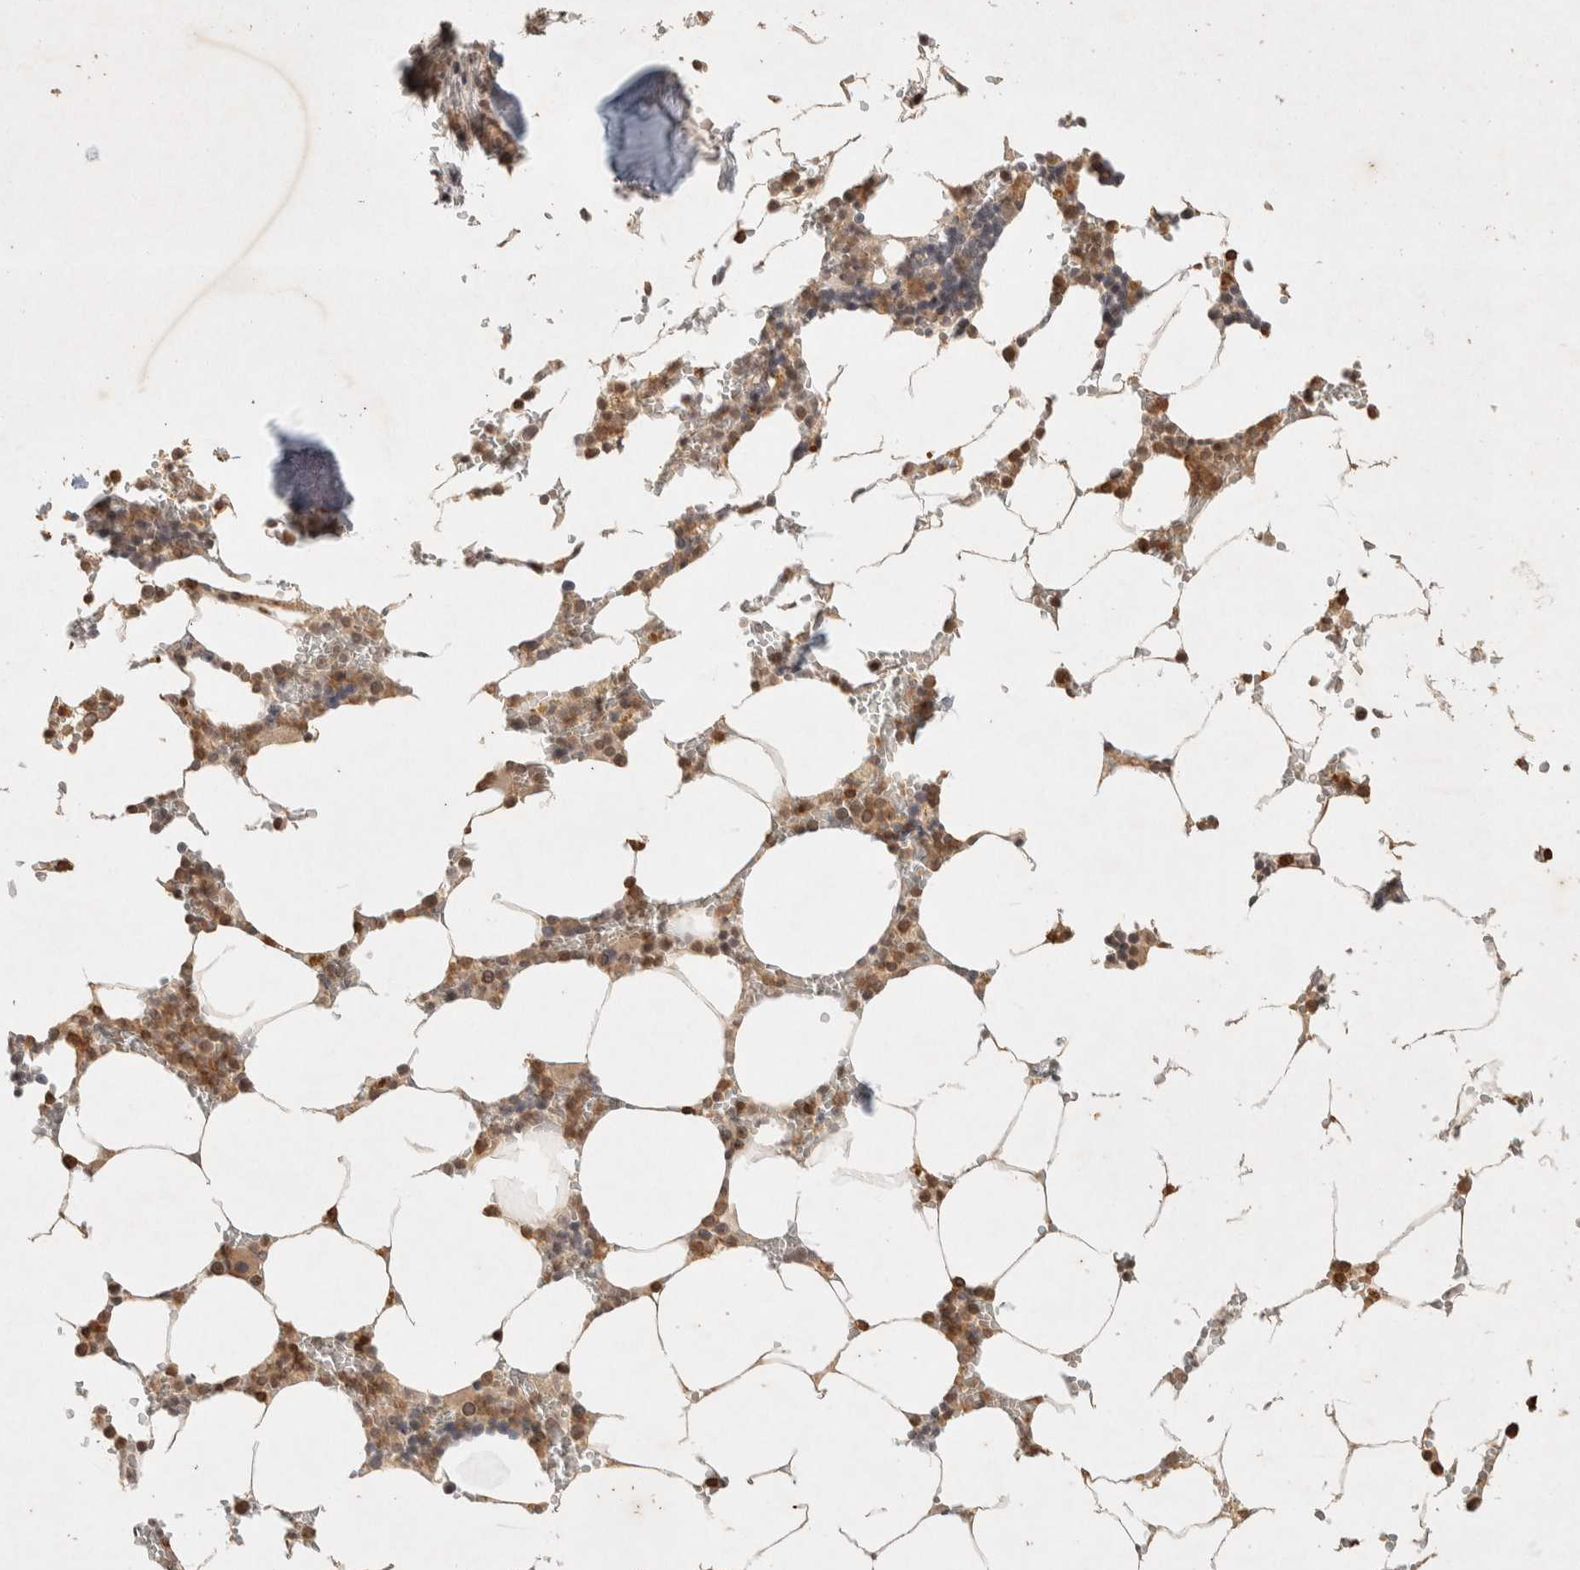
{"staining": {"intensity": "moderate", "quantity": "25%-75%", "location": "cytoplasmic/membranous"}, "tissue": "bone marrow", "cell_type": "Hematopoietic cells", "image_type": "normal", "snomed": [{"axis": "morphology", "description": "Normal tissue, NOS"}, {"axis": "topography", "description": "Bone marrow"}], "caption": "An immunohistochemistry (IHC) micrograph of benign tissue is shown. Protein staining in brown shows moderate cytoplasmic/membranous positivity in bone marrow within hematopoietic cells.", "gene": "RAC2", "patient": {"sex": "male", "age": 70}}